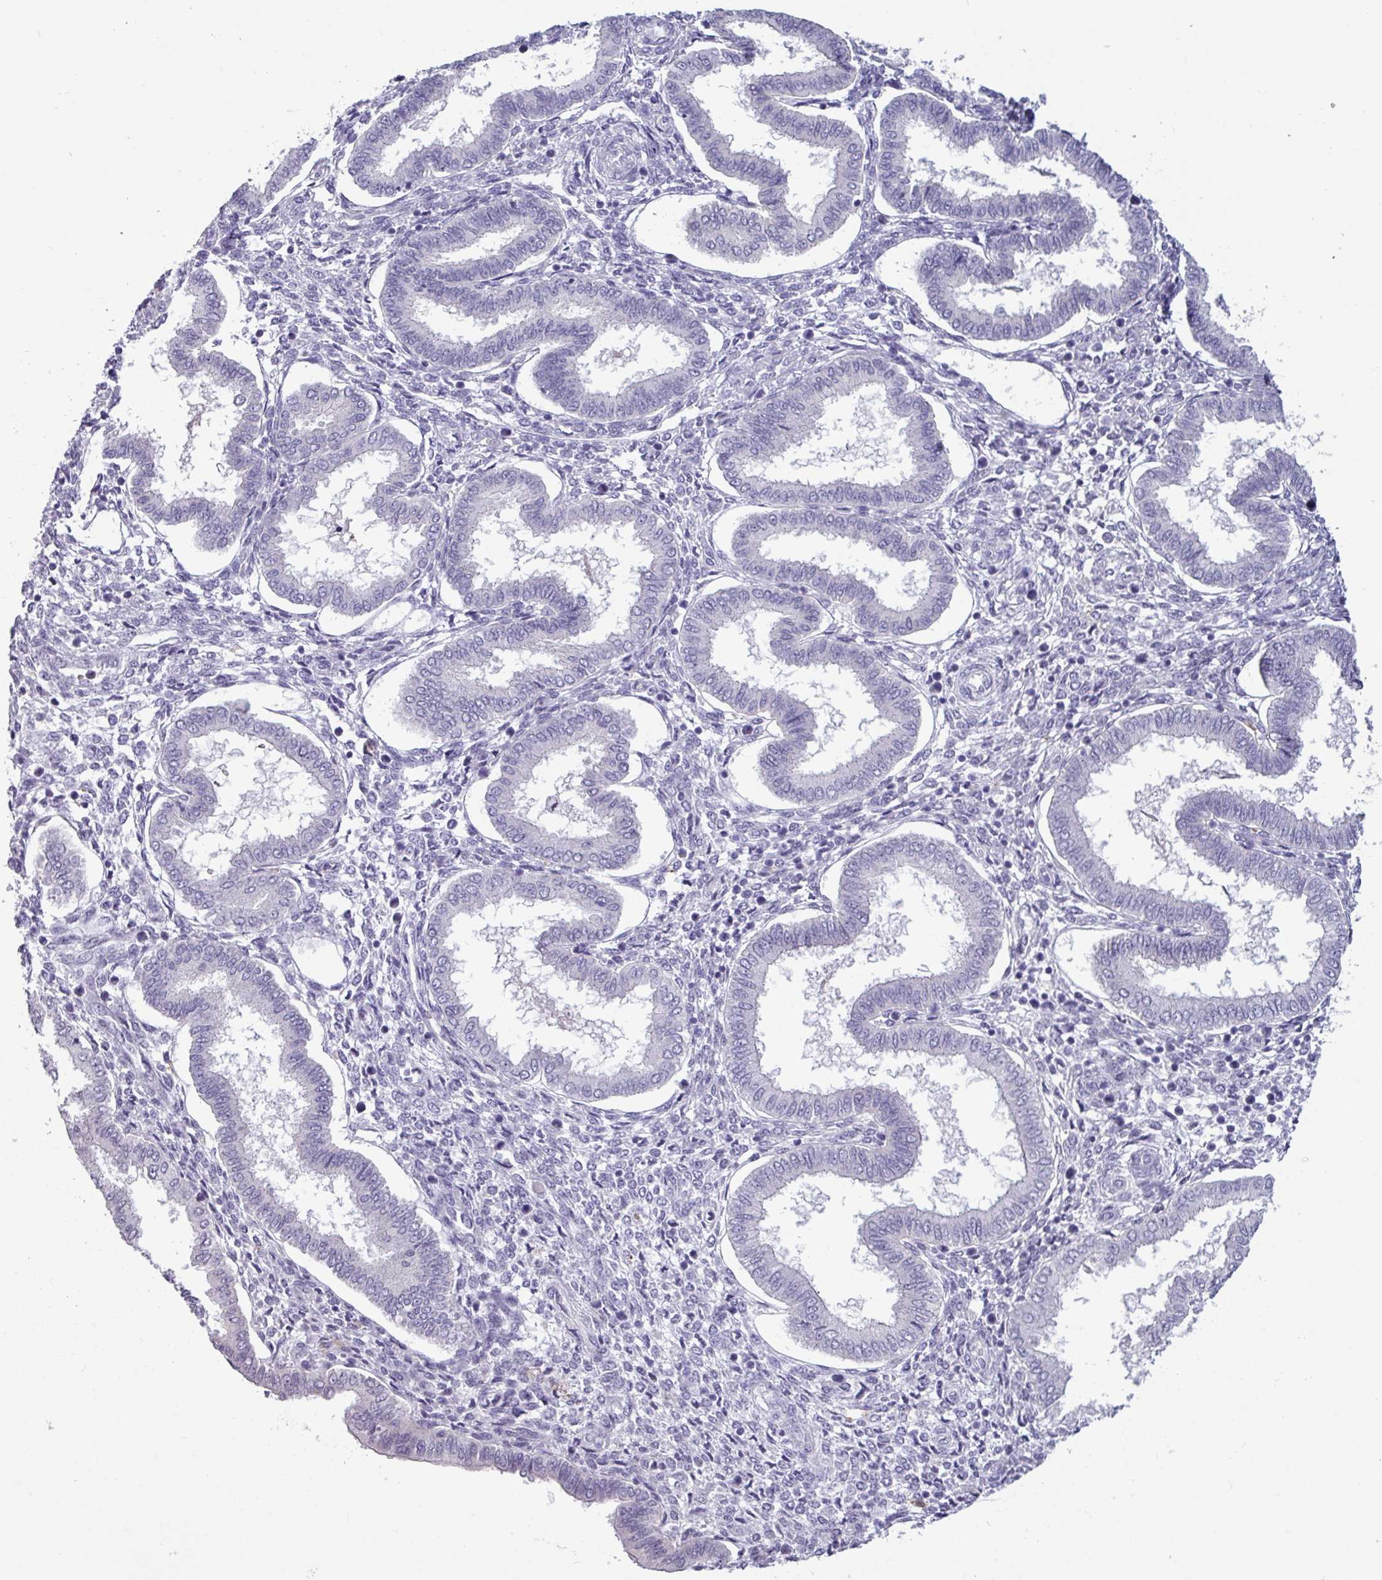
{"staining": {"intensity": "negative", "quantity": "none", "location": "none"}, "tissue": "endometrium", "cell_type": "Cells in endometrial stroma", "image_type": "normal", "snomed": [{"axis": "morphology", "description": "Normal tissue, NOS"}, {"axis": "topography", "description": "Endometrium"}], "caption": "The immunohistochemistry image has no significant positivity in cells in endometrial stroma of endometrium. (DAB (3,3'-diaminobenzidine) immunohistochemistry visualized using brightfield microscopy, high magnification).", "gene": "SLC26A9", "patient": {"sex": "female", "age": 24}}